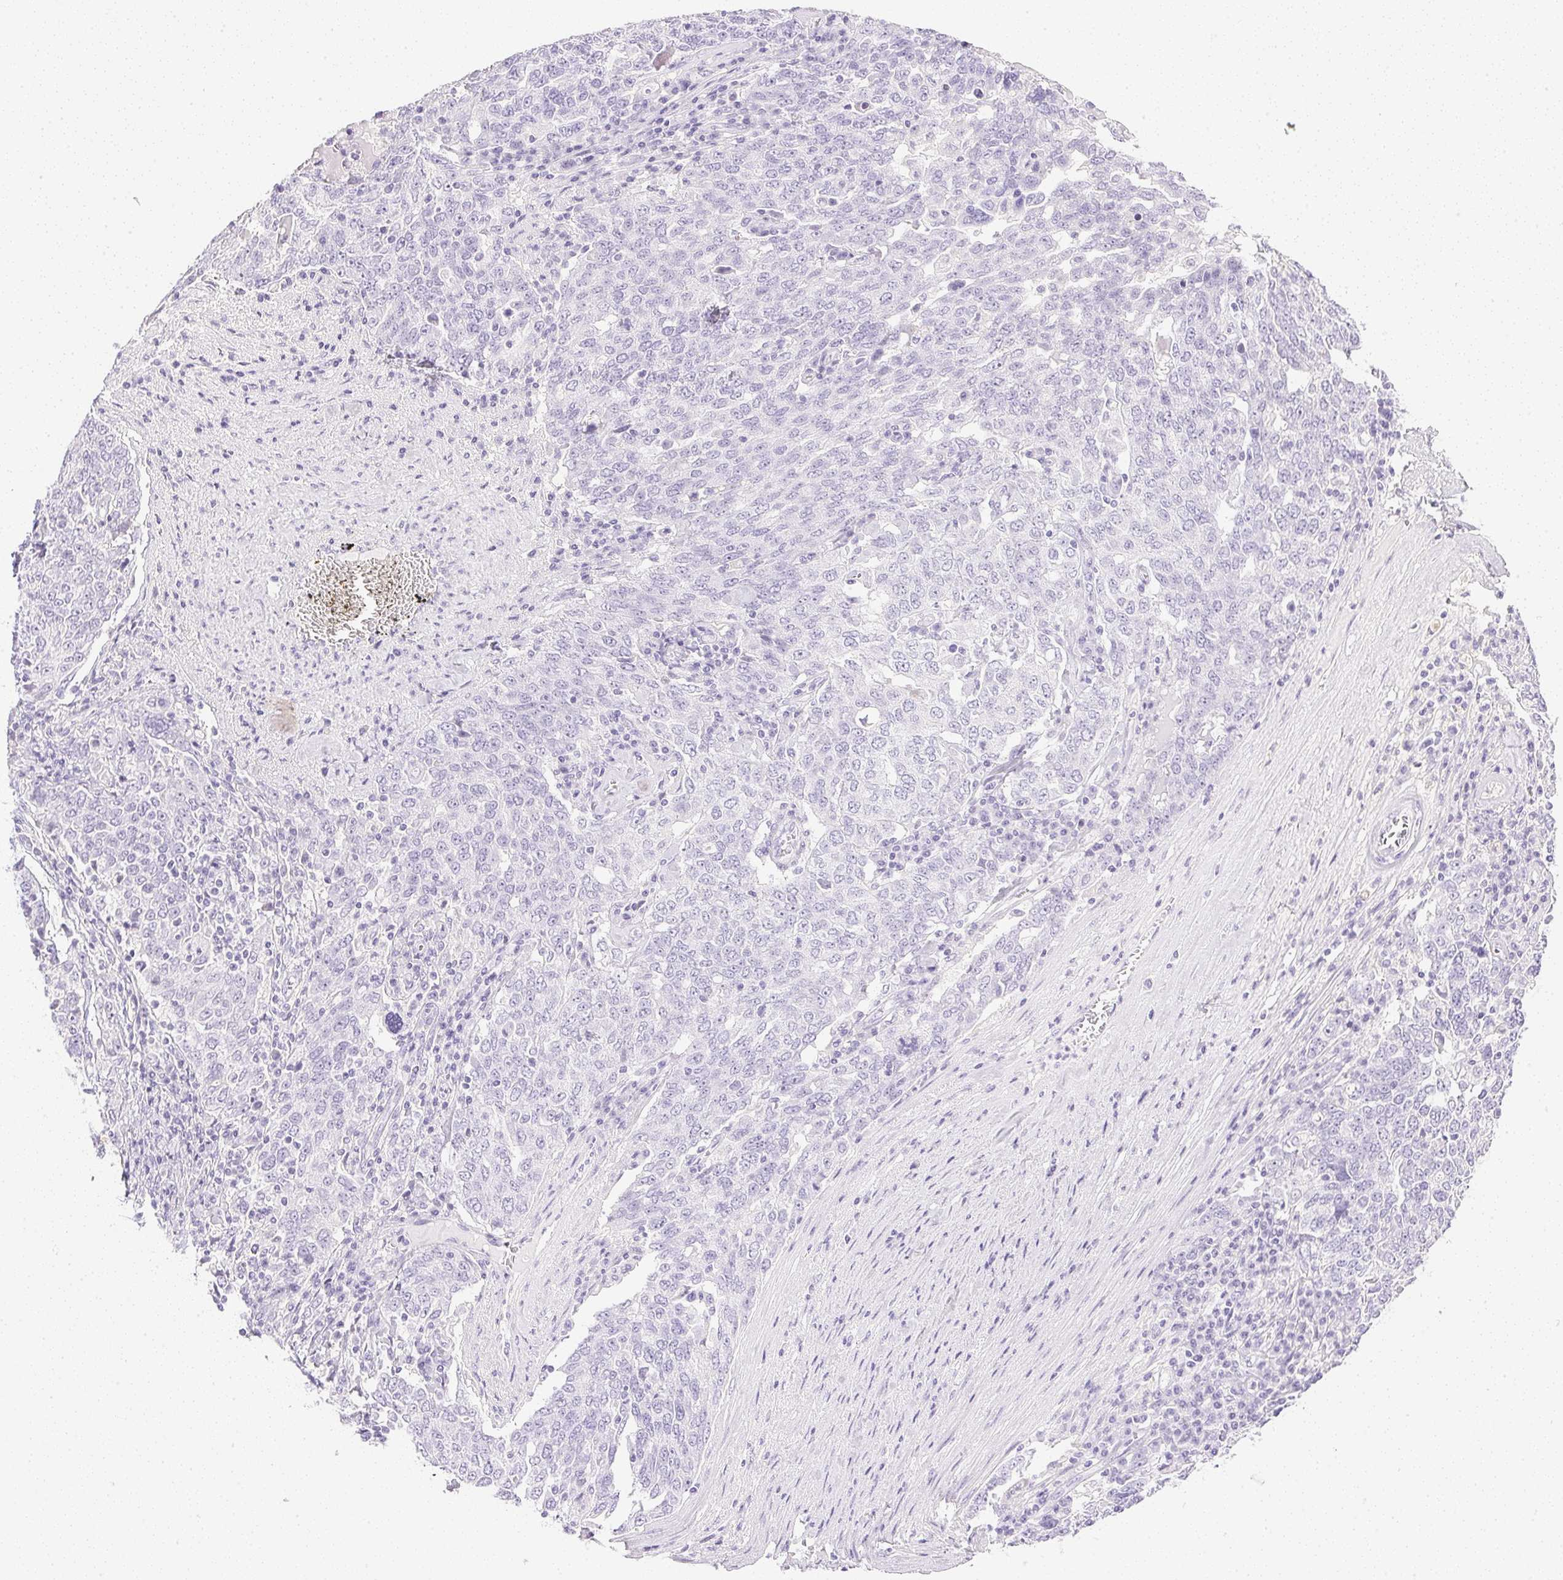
{"staining": {"intensity": "negative", "quantity": "none", "location": "none"}, "tissue": "ovarian cancer", "cell_type": "Tumor cells", "image_type": "cancer", "snomed": [{"axis": "morphology", "description": "Carcinoma, endometroid"}, {"axis": "topography", "description": "Ovary"}], "caption": "IHC of ovarian endometroid carcinoma exhibits no staining in tumor cells.", "gene": "CPB1", "patient": {"sex": "female", "age": 62}}